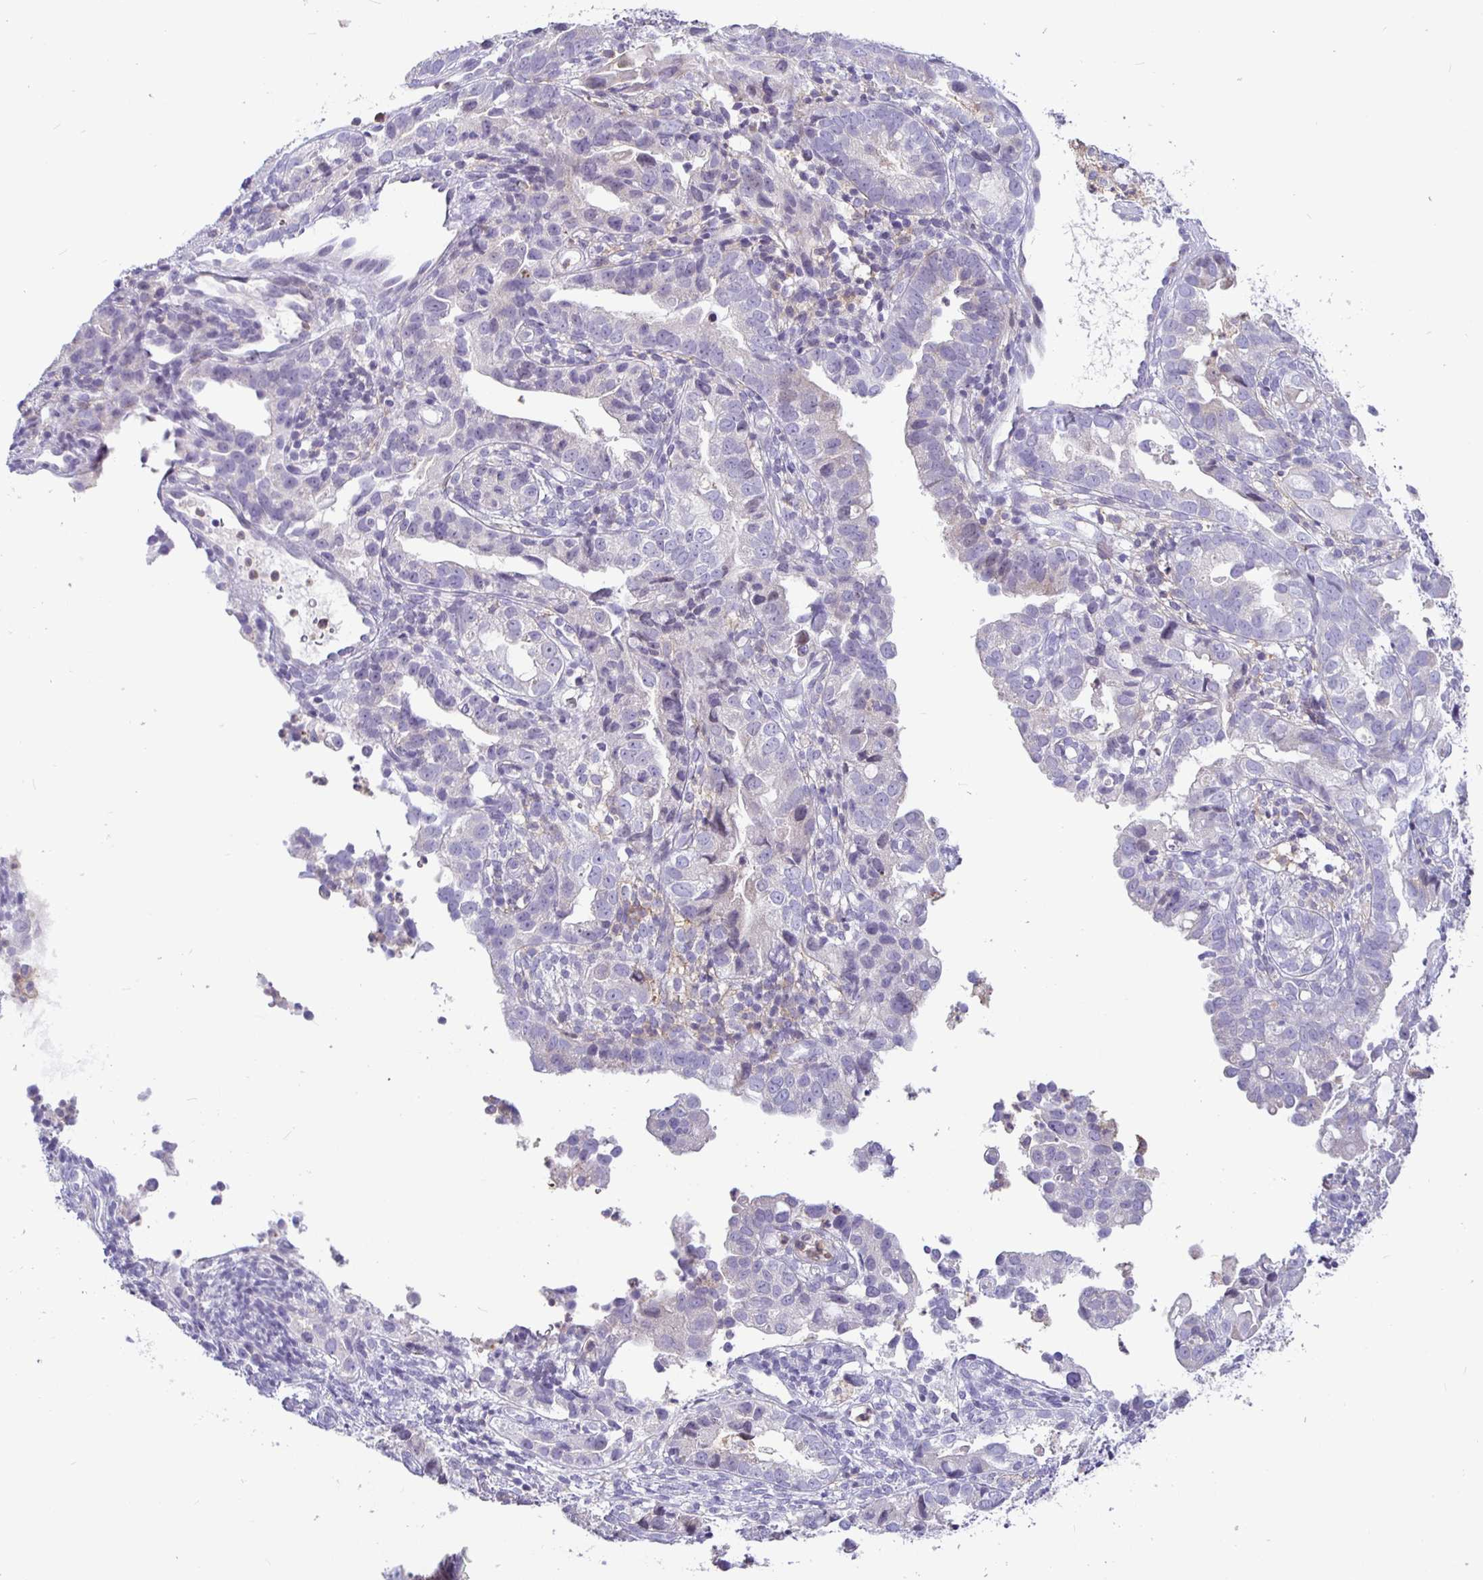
{"staining": {"intensity": "negative", "quantity": "none", "location": "none"}, "tissue": "endometrial cancer", "cell_type": "Tumor cells", "image_type": "cancer", "snomed": [{"axis": "morphology", "description": "Adenocarcinoma, NOS"}, {"axis": "topography", "description": "Endometrium"}], "caption": "This is an immunohistochemistry photomicrograph of human endometrial cancer (adenocarcinoma). There is no expression in tumor cells.", "gene": "SIRPA", "patient": {"sex": "female", "age": 57}}